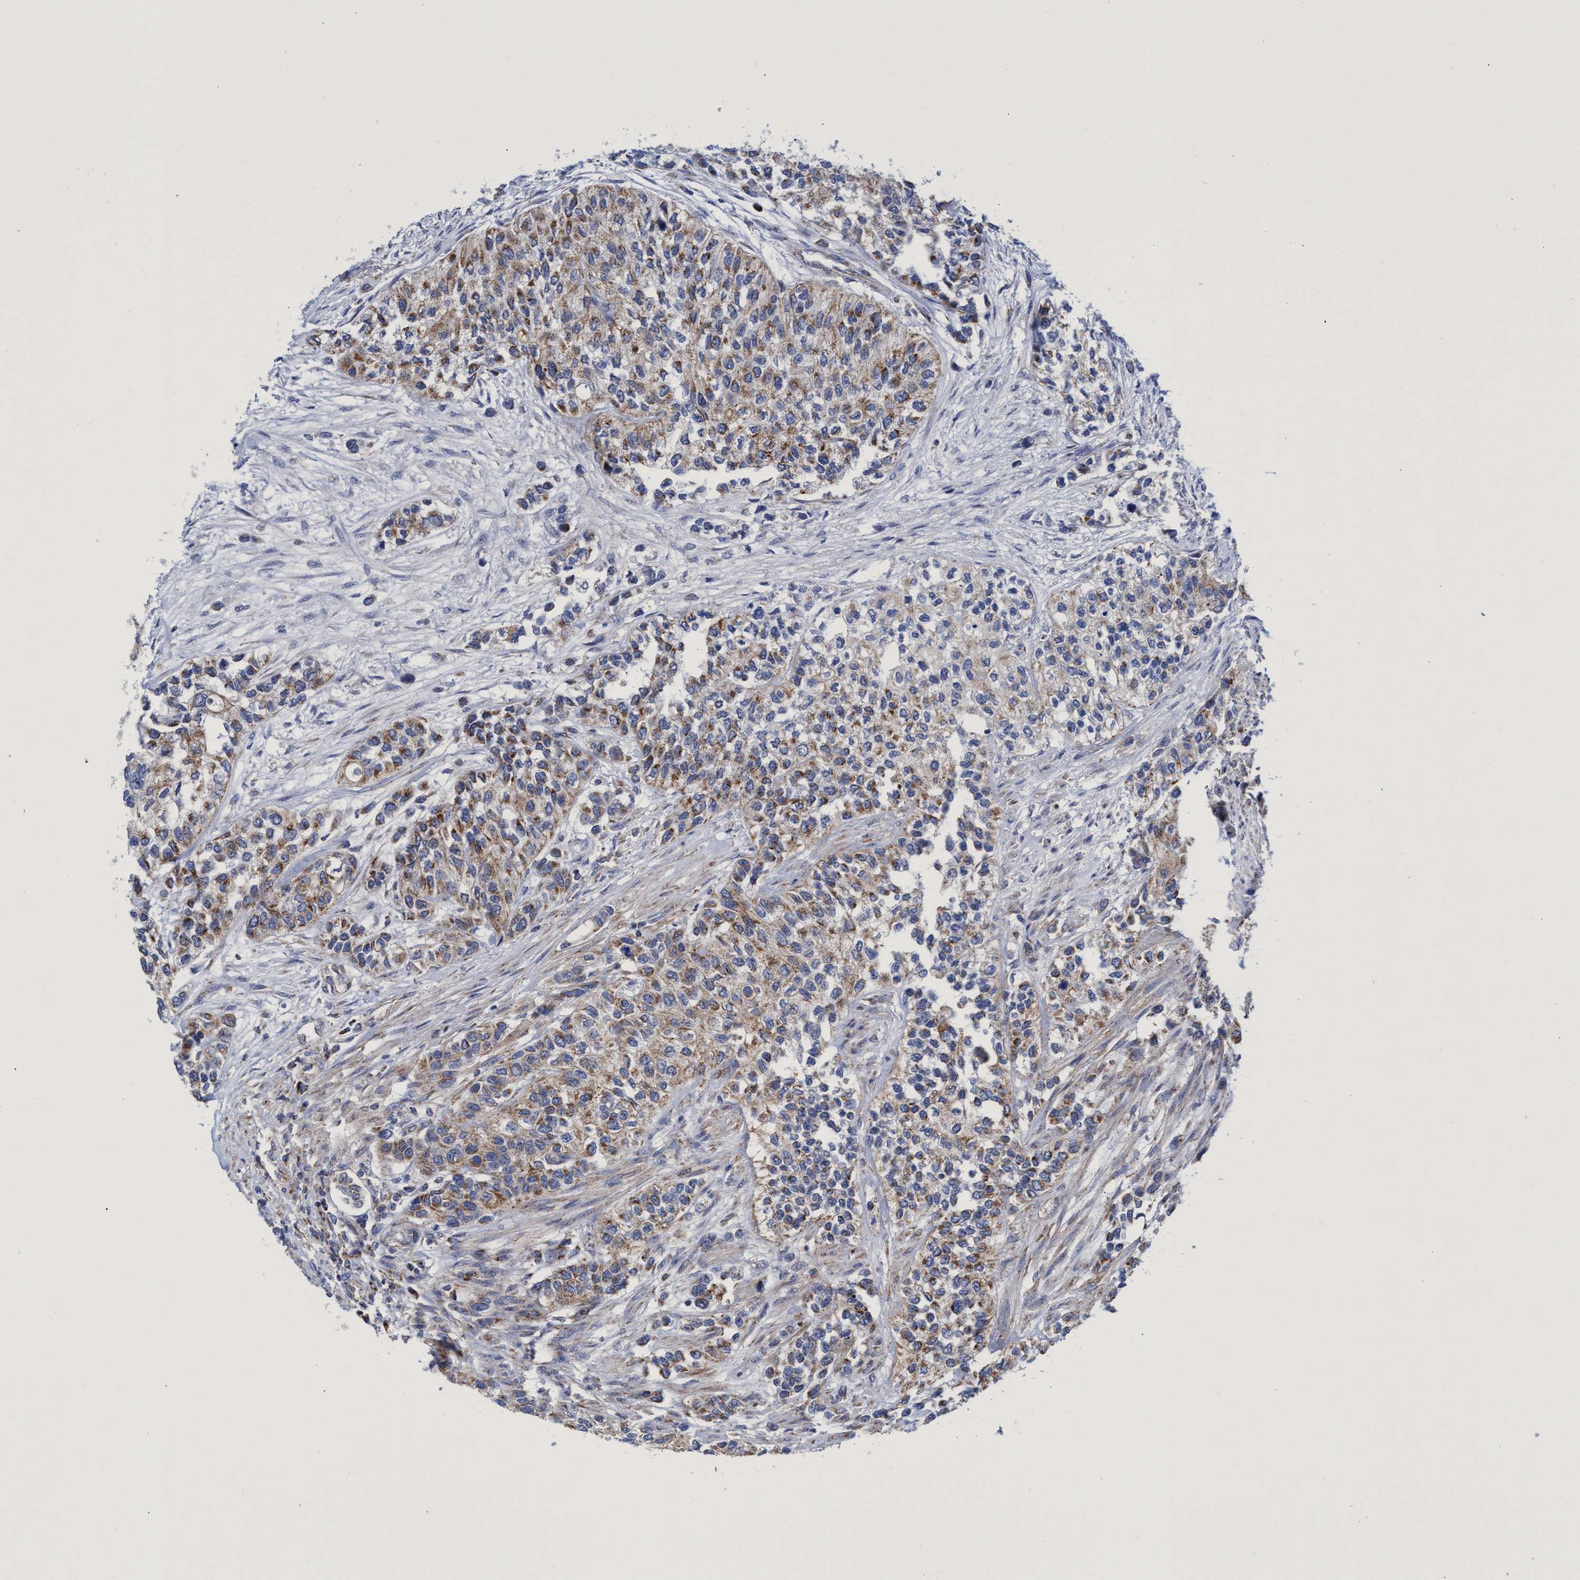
{"staining": {"intensity": "moderate", "quantity": ">75%", "location": "cytoplasmic/membranous"}, "tissue": "urothelial cancer", "cell_type": "Tumor cells", "image_type": "cancer", "snomed": [{"axis": "morphology", "description": "Urothelial carcinoma, High grade"}, {"axis": "topography", "description": "Urinary bladder"}], "caption": "High-grade urothelial carcinoma stained for a protein (brown) reveals moderate cytoplasmic/membranous positive positivity in about >75% of tumor cells.", "gene": "ZNF750", "patient": {"sex": "female", "age": 56}}